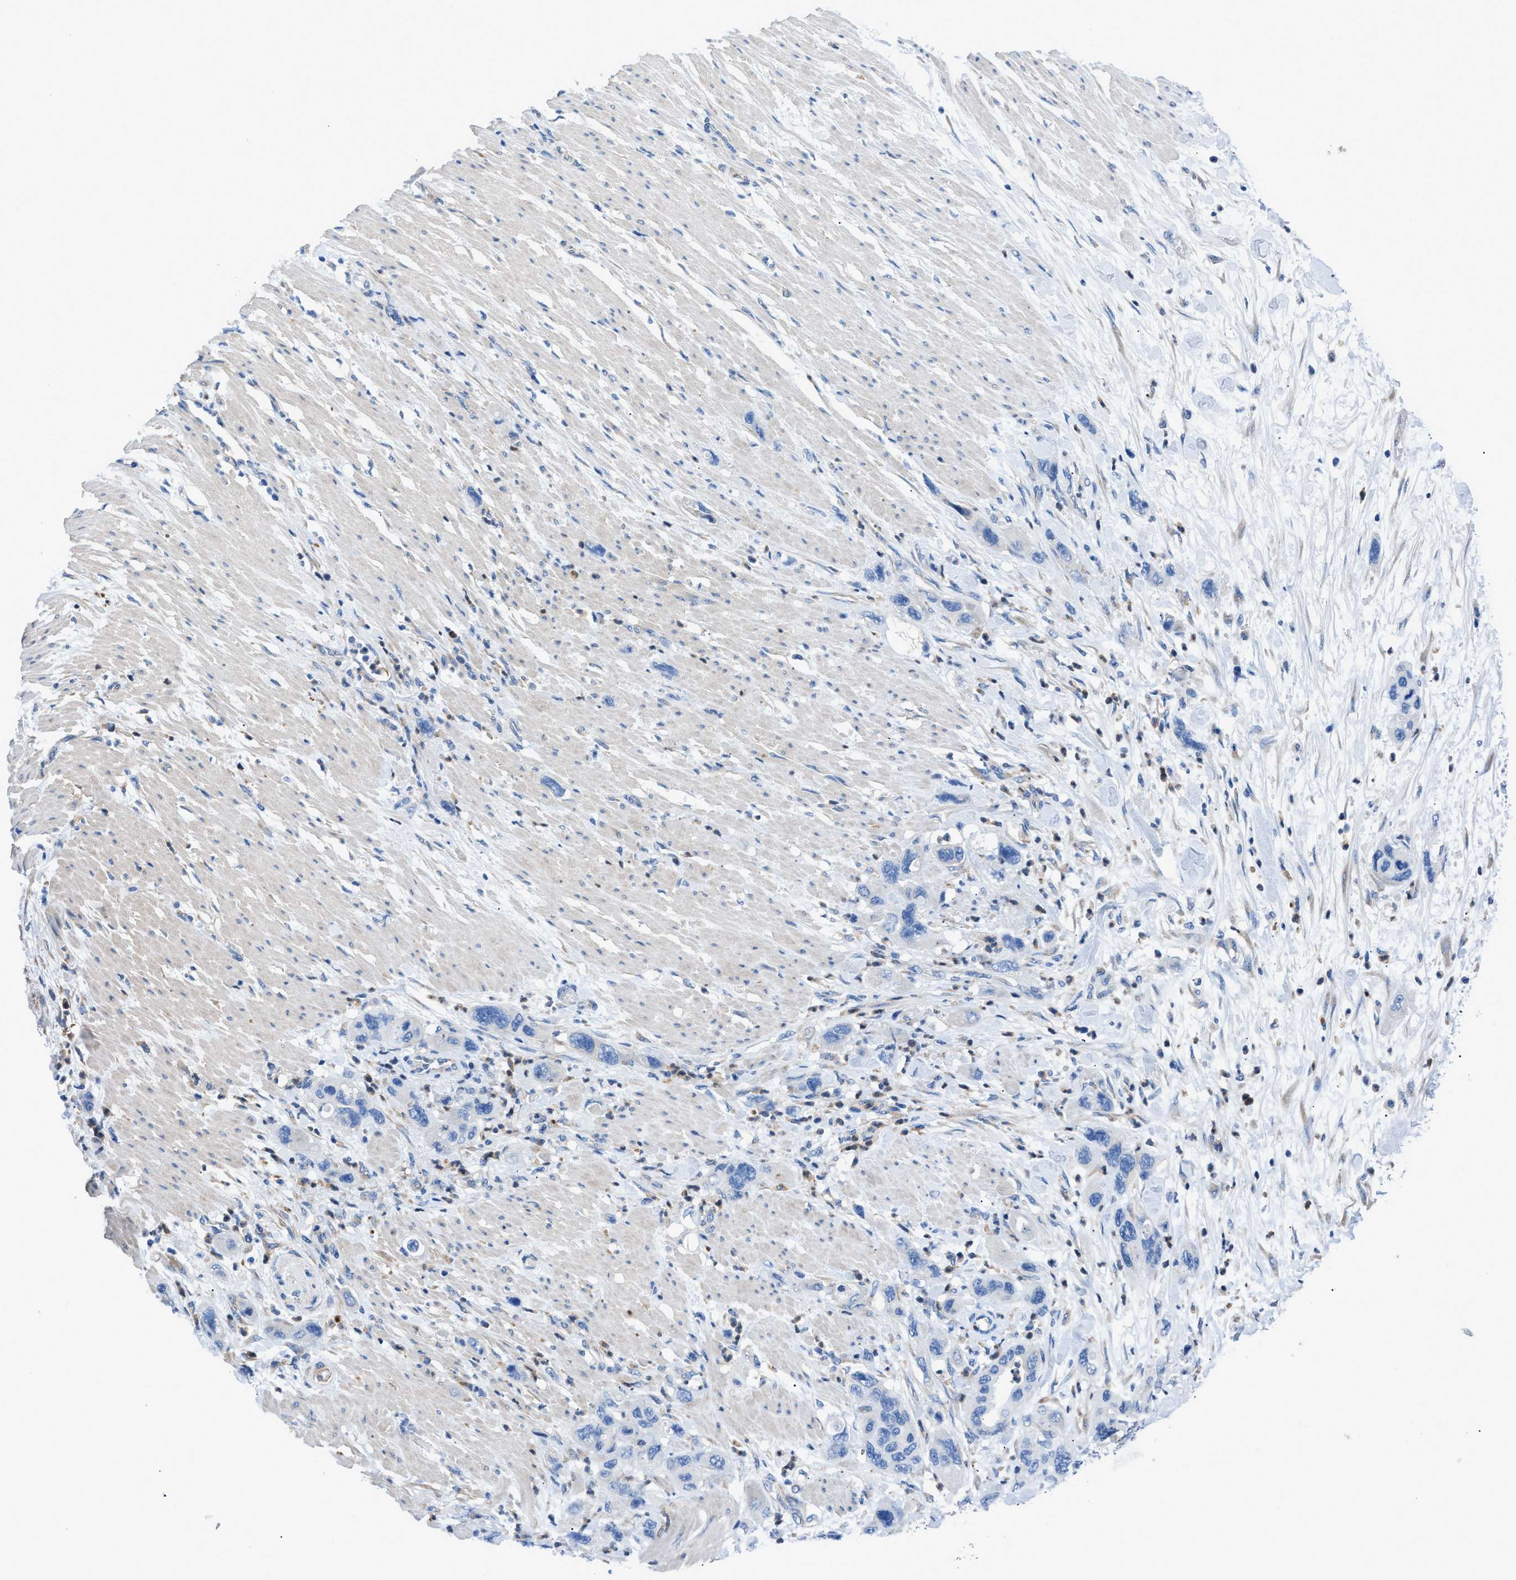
{"staining": {"intensity": "negative", "quantity": "none", "location": "none"}, "tissue": "pancreatic cancer", "cell_type": "Tumor cells", "image_type": "cancer", "snomed": [{"axis": "morphology", "description": "Normal tissue, NOS"}, {"axis": "morphology", "description": "Adenocarcinoma, NOS"}, {"axis": "topography", "description": "Pancreas"}], "caption": "Protein analysis of pancreatic cancer (adenocarcinoma) exhibits no significant expression in tumor cells. The staining was performed using DAB to visualize the protein expression in brown, while the nuclei were stained in blue with hematoxylin (Magnification: 20x).", "gene": "ITPR1", "patient": {"sex": "female", "age": 71}}